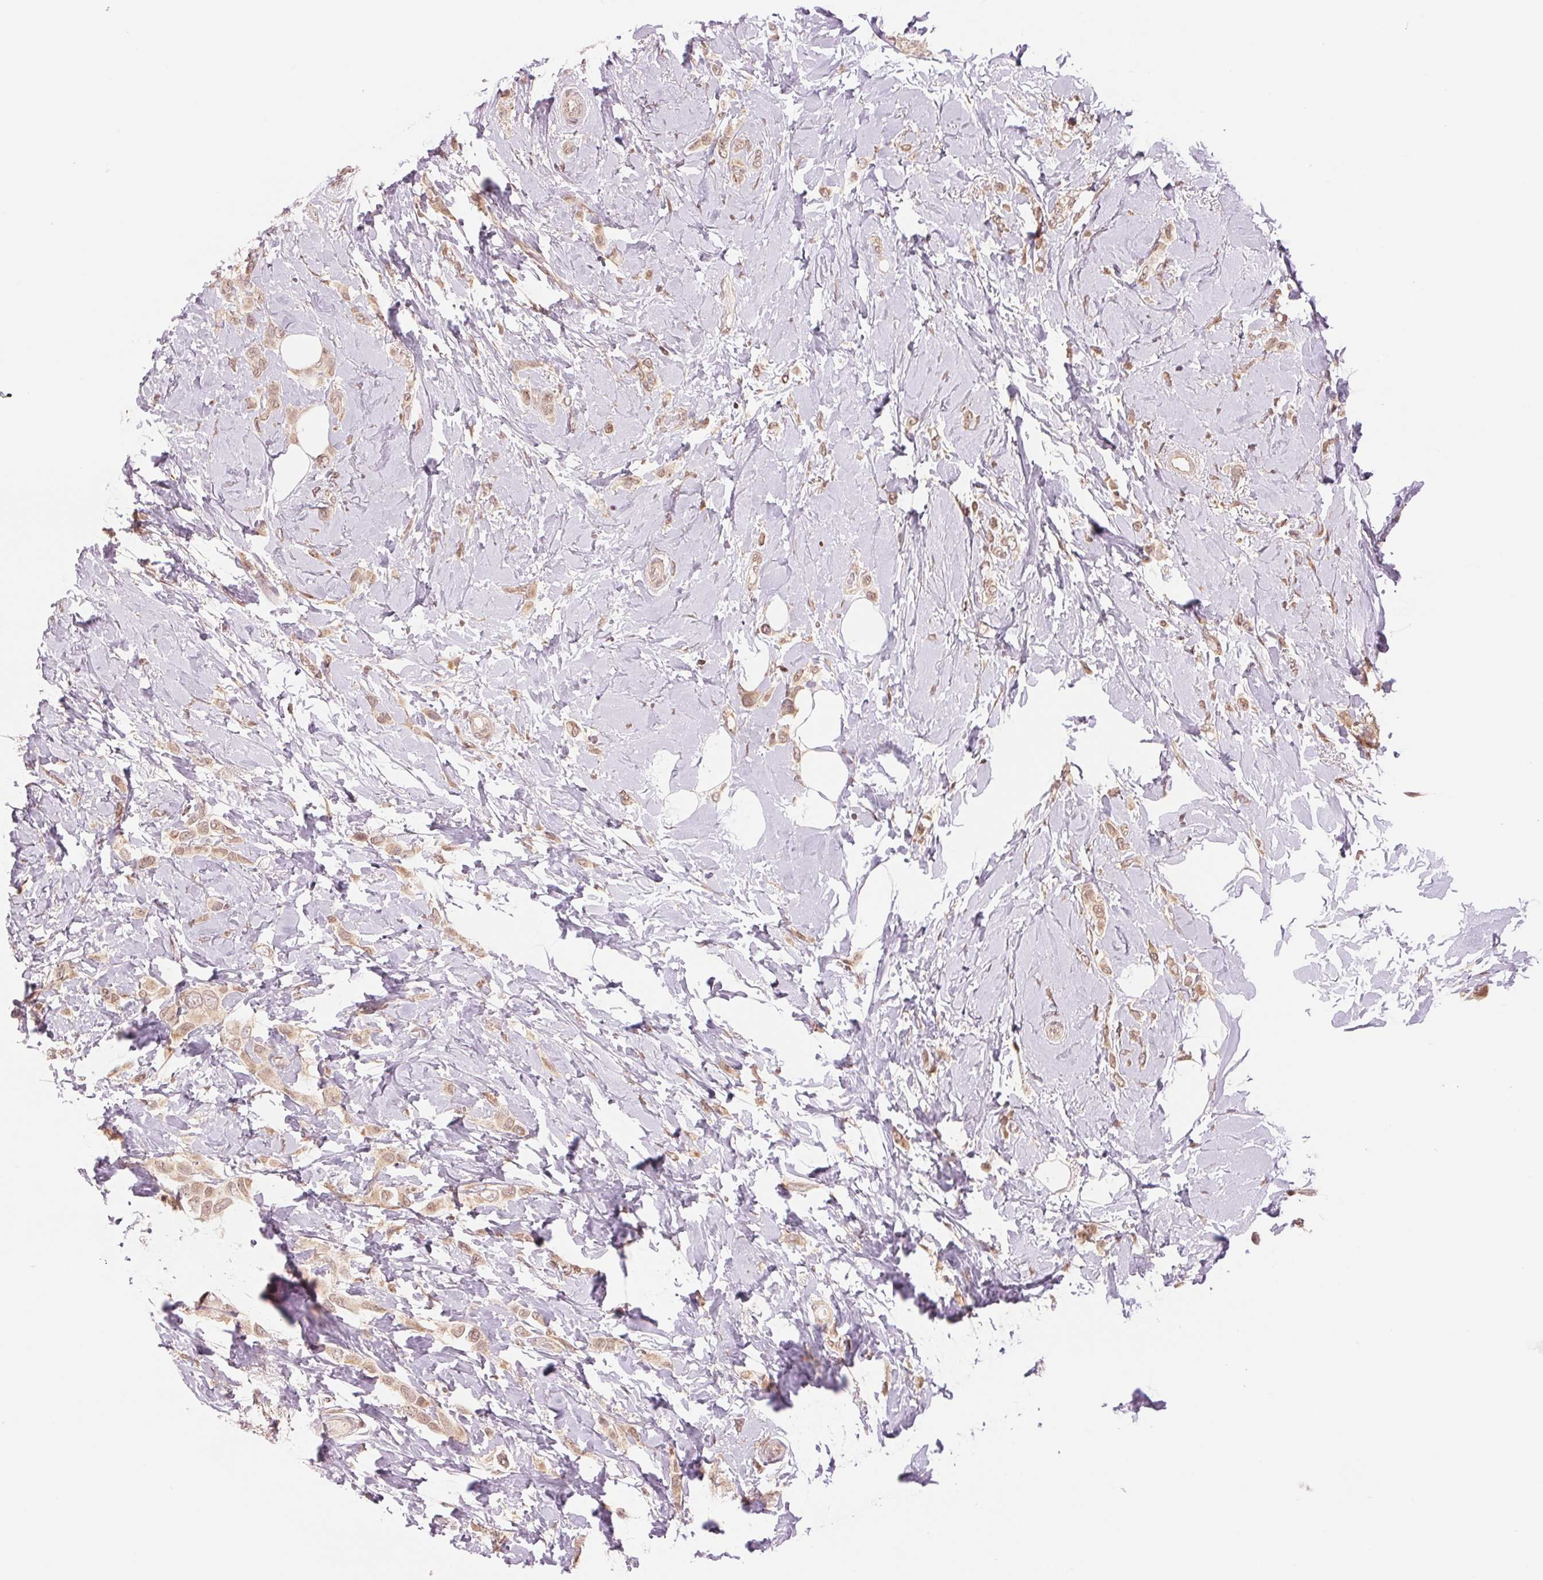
{"staining": {"intensity": "weak", "quantity": ">75%", "location": "cytoplasmic/membranous,nuclear"}, "tissue": "breast cancer", "cell_type": "Tumor cells", "image_type": "cancer", "snomed": [{"axis": "morphology", "description": "Lobular carcinoma"}, {"axis": "topography", "description": "Breast"}], "caption": "The image reveals immunohistochemical staining of lobular carcinoma (breast). There is weak cytoplasmic/membranous and nuclear positivity is present in approximately >75% of tumor cells.", "gene": "ERI3", "patient": {"sex": "female", "age": 66}}